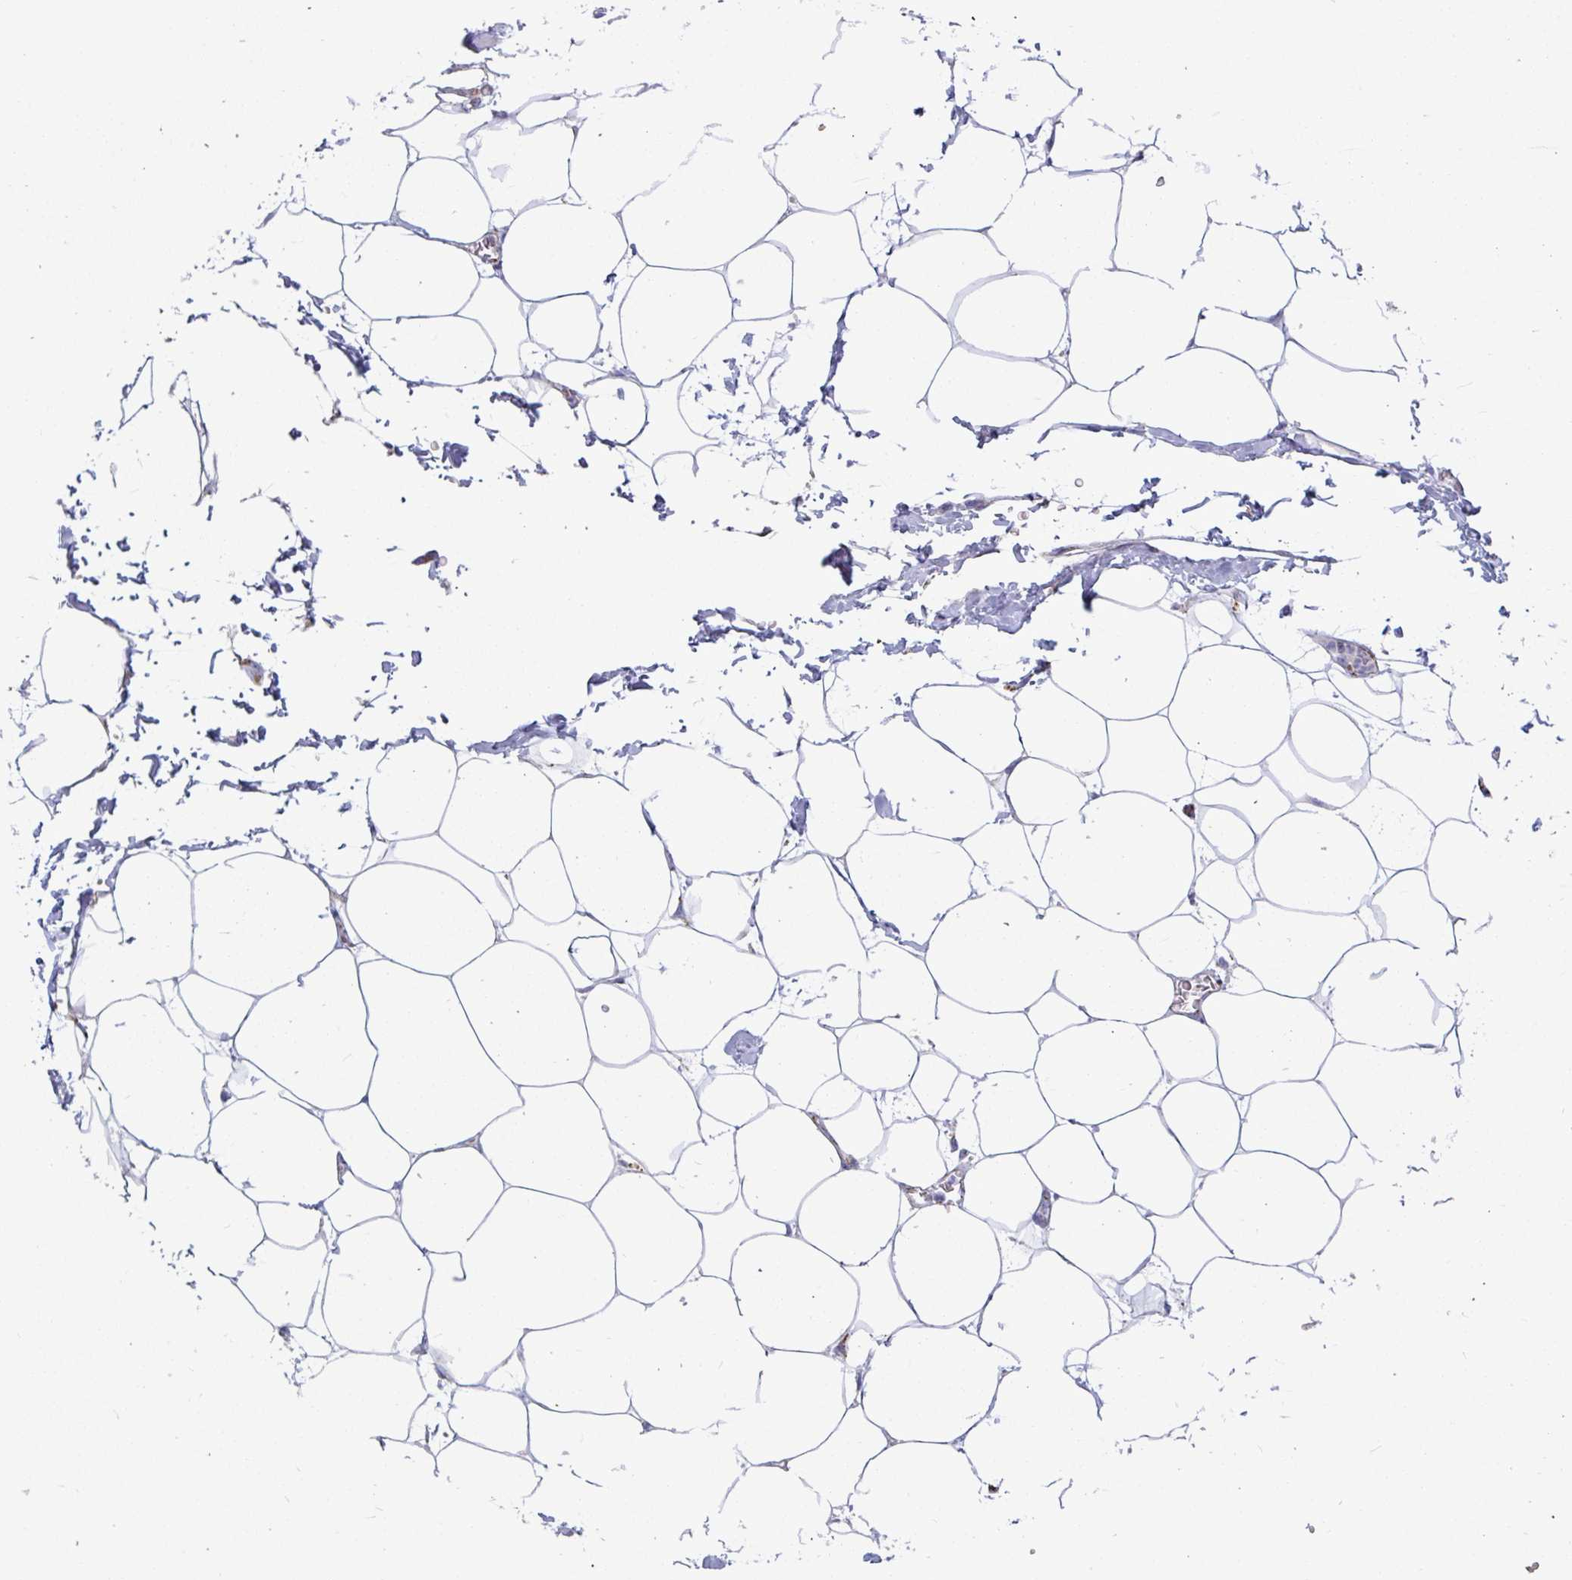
{"staining": {"intensity": "strong", "quantity": ">75%", "location": "cytoplasmic/membranous"}, "tissue": "seminal vesicle", "cell_type": "Glandular cells", "image_type": "normal", "snomed": [{"axis": "morphology", "description": "Normal tissue, NOS"}, {"axis": "topography", "description": "Seminal veicle"}, {"axis": "topography", "description": "Peripheral nerve tissue"}], "caption": "Protein staining of normal seminal vesicle exhibits strong cytoplasmic/membranous positivity in about >75% of glandular cells.", "gene": "BCAT2", "patient": {"sex": "male", "age": 76}}